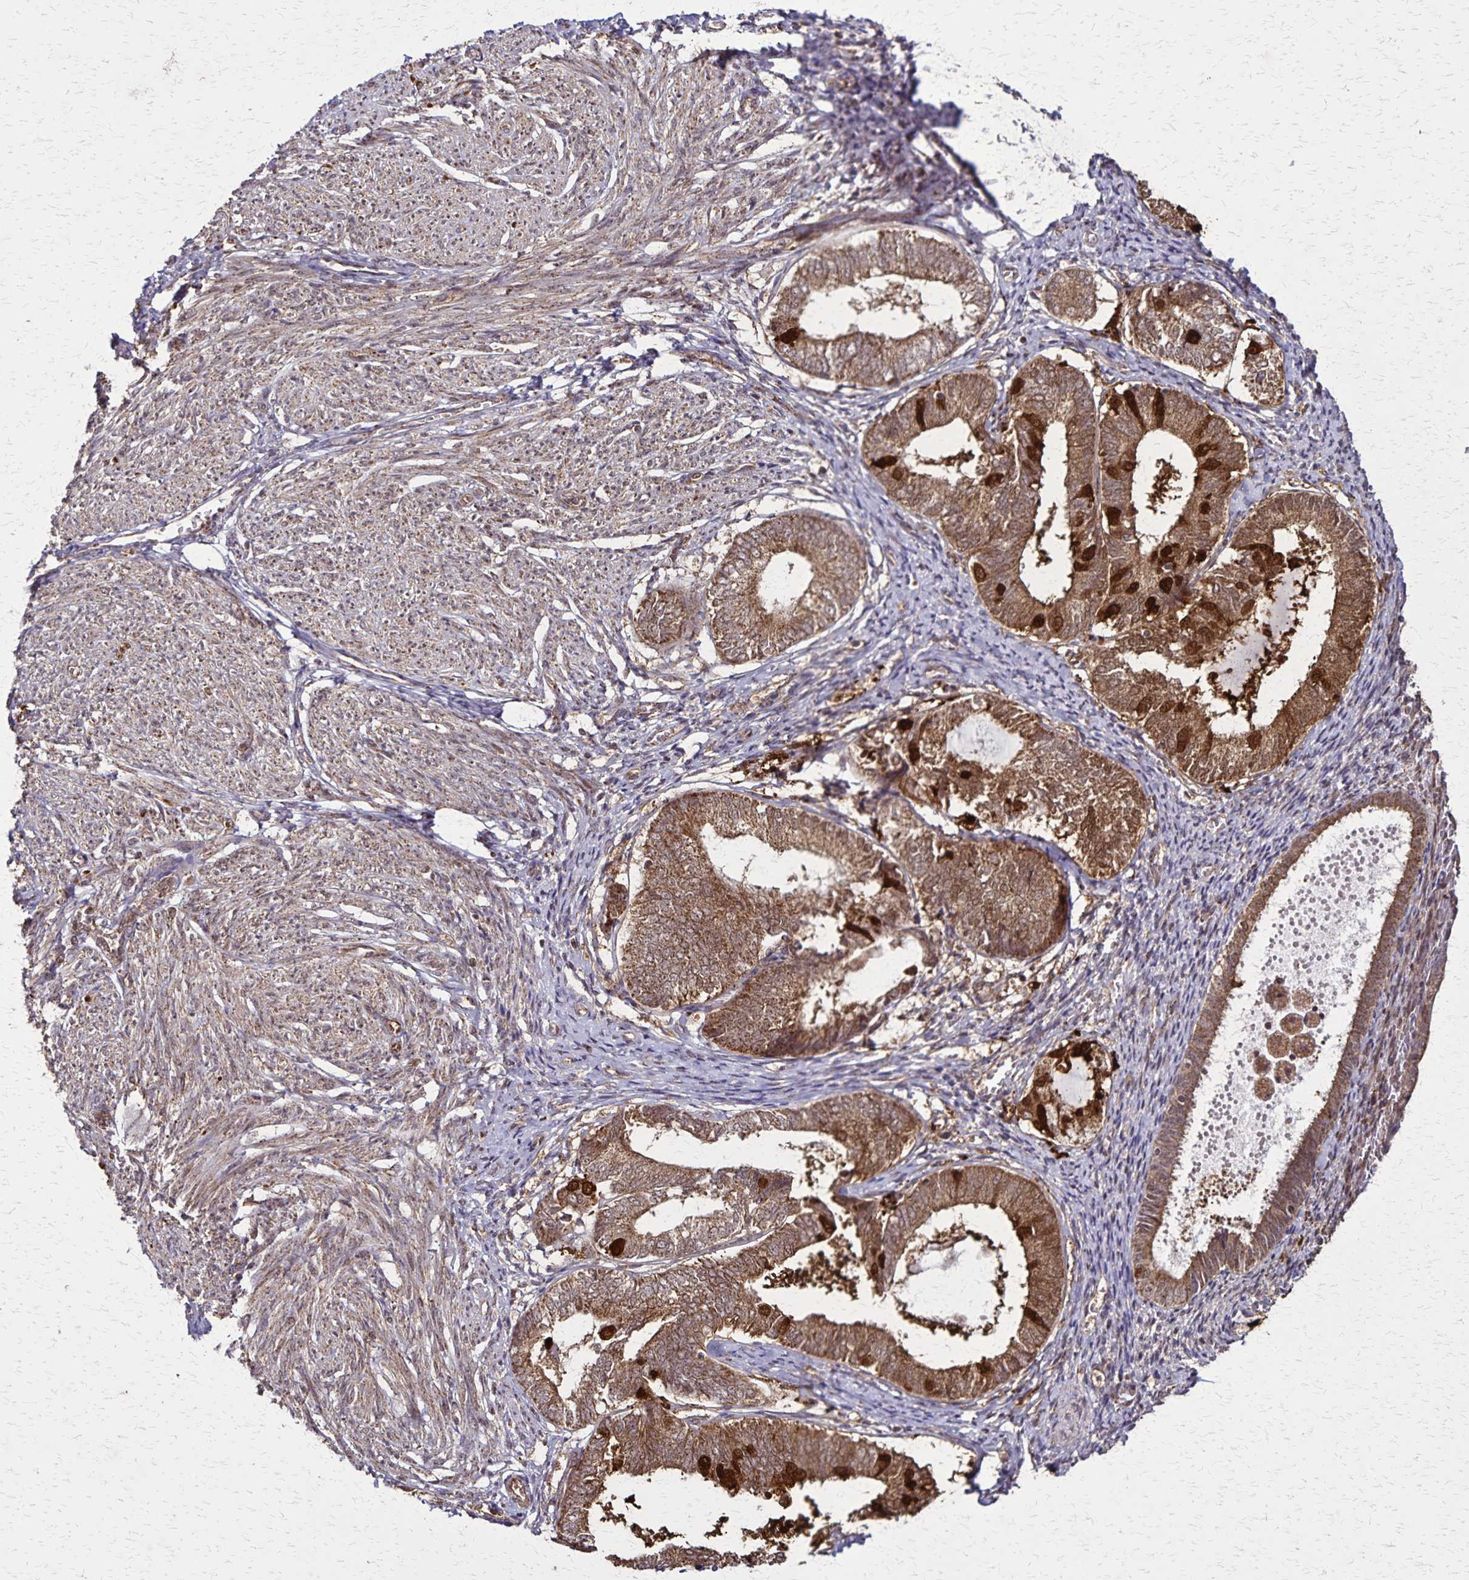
{"staining": {"intensity": "moderate", "quantity": "25%-75%", "location": "cytoplasmic/membranous"}, "tissue": "endometrium", "cell_type": "Cells in endometrial stroma", "image_type": "normal", "snomed": [{"axis": "morphology", "description": "Normal tissue, NOS"}, {"axis": "topography", "description": "Endometrium"}], "caption": "Endometrium stained with DAB (3,3'-diaminobenzidine) immunohistochemistry exhibits medium levels of moderate cytoplasmic/membranous staining in approximately 25%-75% of cells in endometrial stroma. The staining was performed using DAB, with brown indicating positive protein expression. Nuclei are stained blue with hematoxylin.", "gene": "NFS1", "patient": {"sex": "female", "age": 50}}